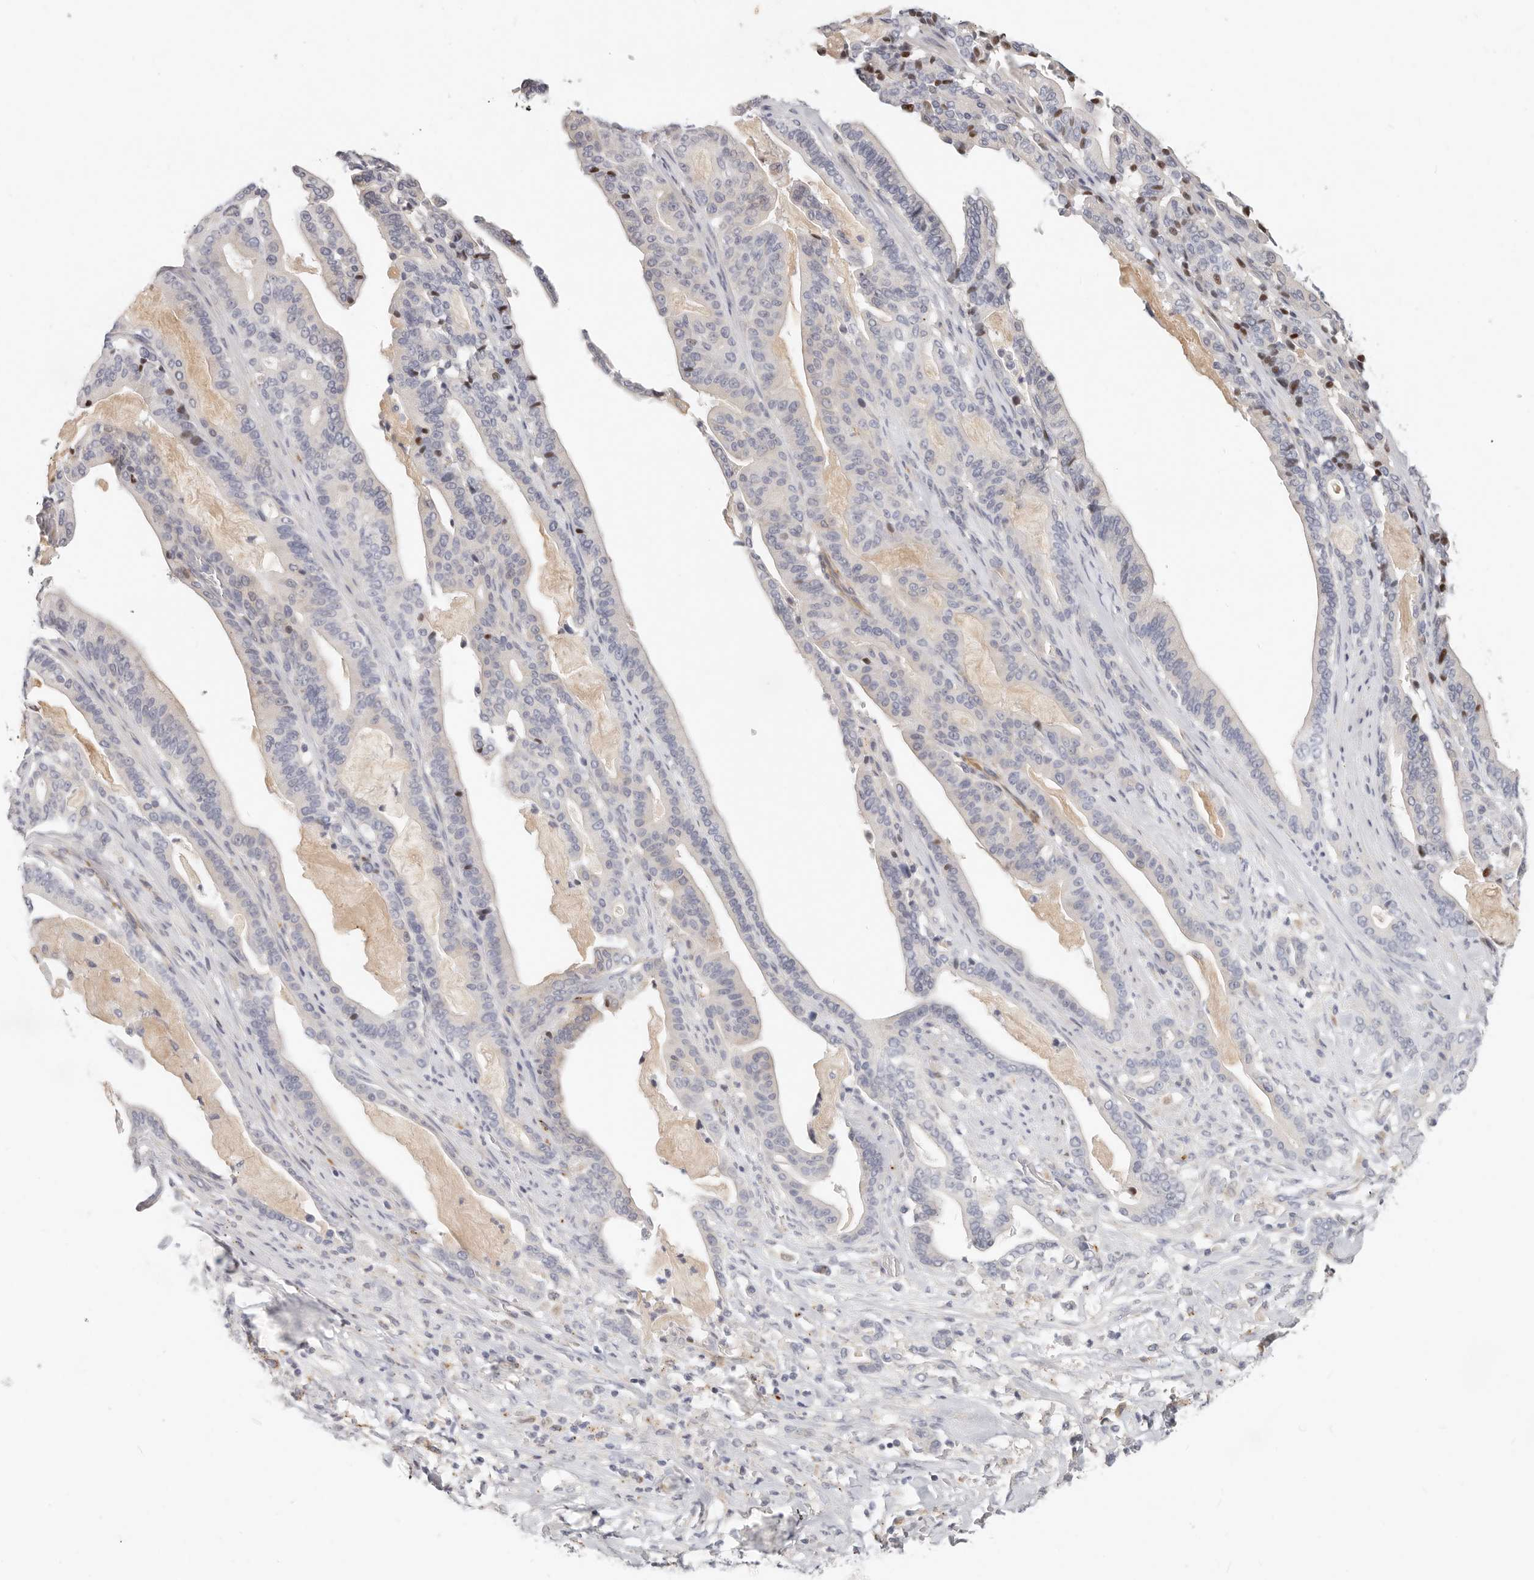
{"staining": {"intensity": "negative", "quantity": "none", "location": "none"}, "tissue": "pancreatic cancer", "cell_type": "Tumor cells", "image_type": "cancer", "snomed": [{"axis": "morphology", "description": "Adenocarcinoma, NOS"}, {"axis": "topography", "description": "Pancreas"}], "caption": "DAB immunohistochemical staining of human pancreatic cancer exhibits no significant staining in tumor cells. Brightfield microscopy of immunohistochemistry stained with DAB (3,3'-diaminobenzidine) (brown) and hematoxylin (blue), captured at high magnification.", "gene": "ZRANB1", "patient": {"sex": "male", "age": 63}}